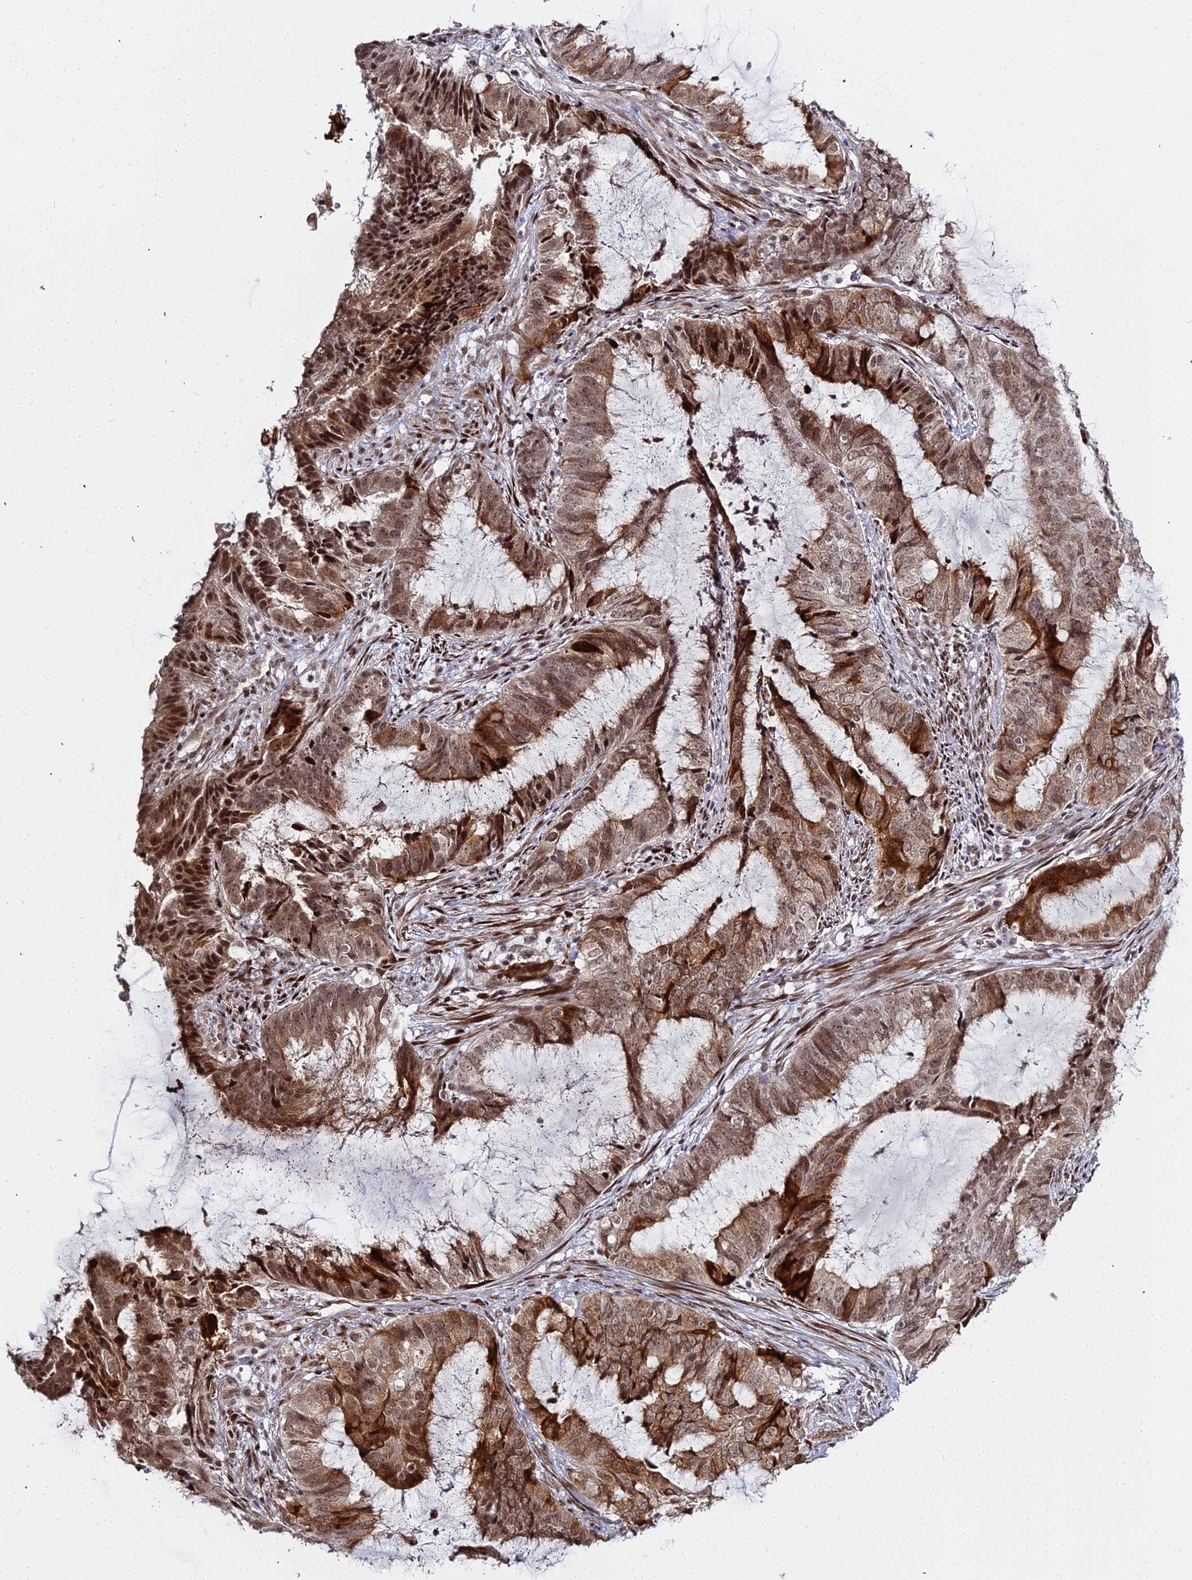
{"staining": {"intensity": "strong", "quantity": ">75%", "location": "cytoplasmic/membranous,nuclear"}, "tissue": "endometrial cancer", "cell_type": "Tumor cells", "image_type": "cancer", "snomed": [{"axis": "morphology", "description": "Adenocarcinoma, NOS"}, {"axis": "topography", "description": "Endometrium"}], "caption": "Endometrial adenocarcinoma stained for a protein (brown) exhibits strong cytoplasmic/membranous and nuclear positive expression in about >75% of tumor cells.", "gene": "ABCA2", "patient": {"sex": "female", "age": 51}}